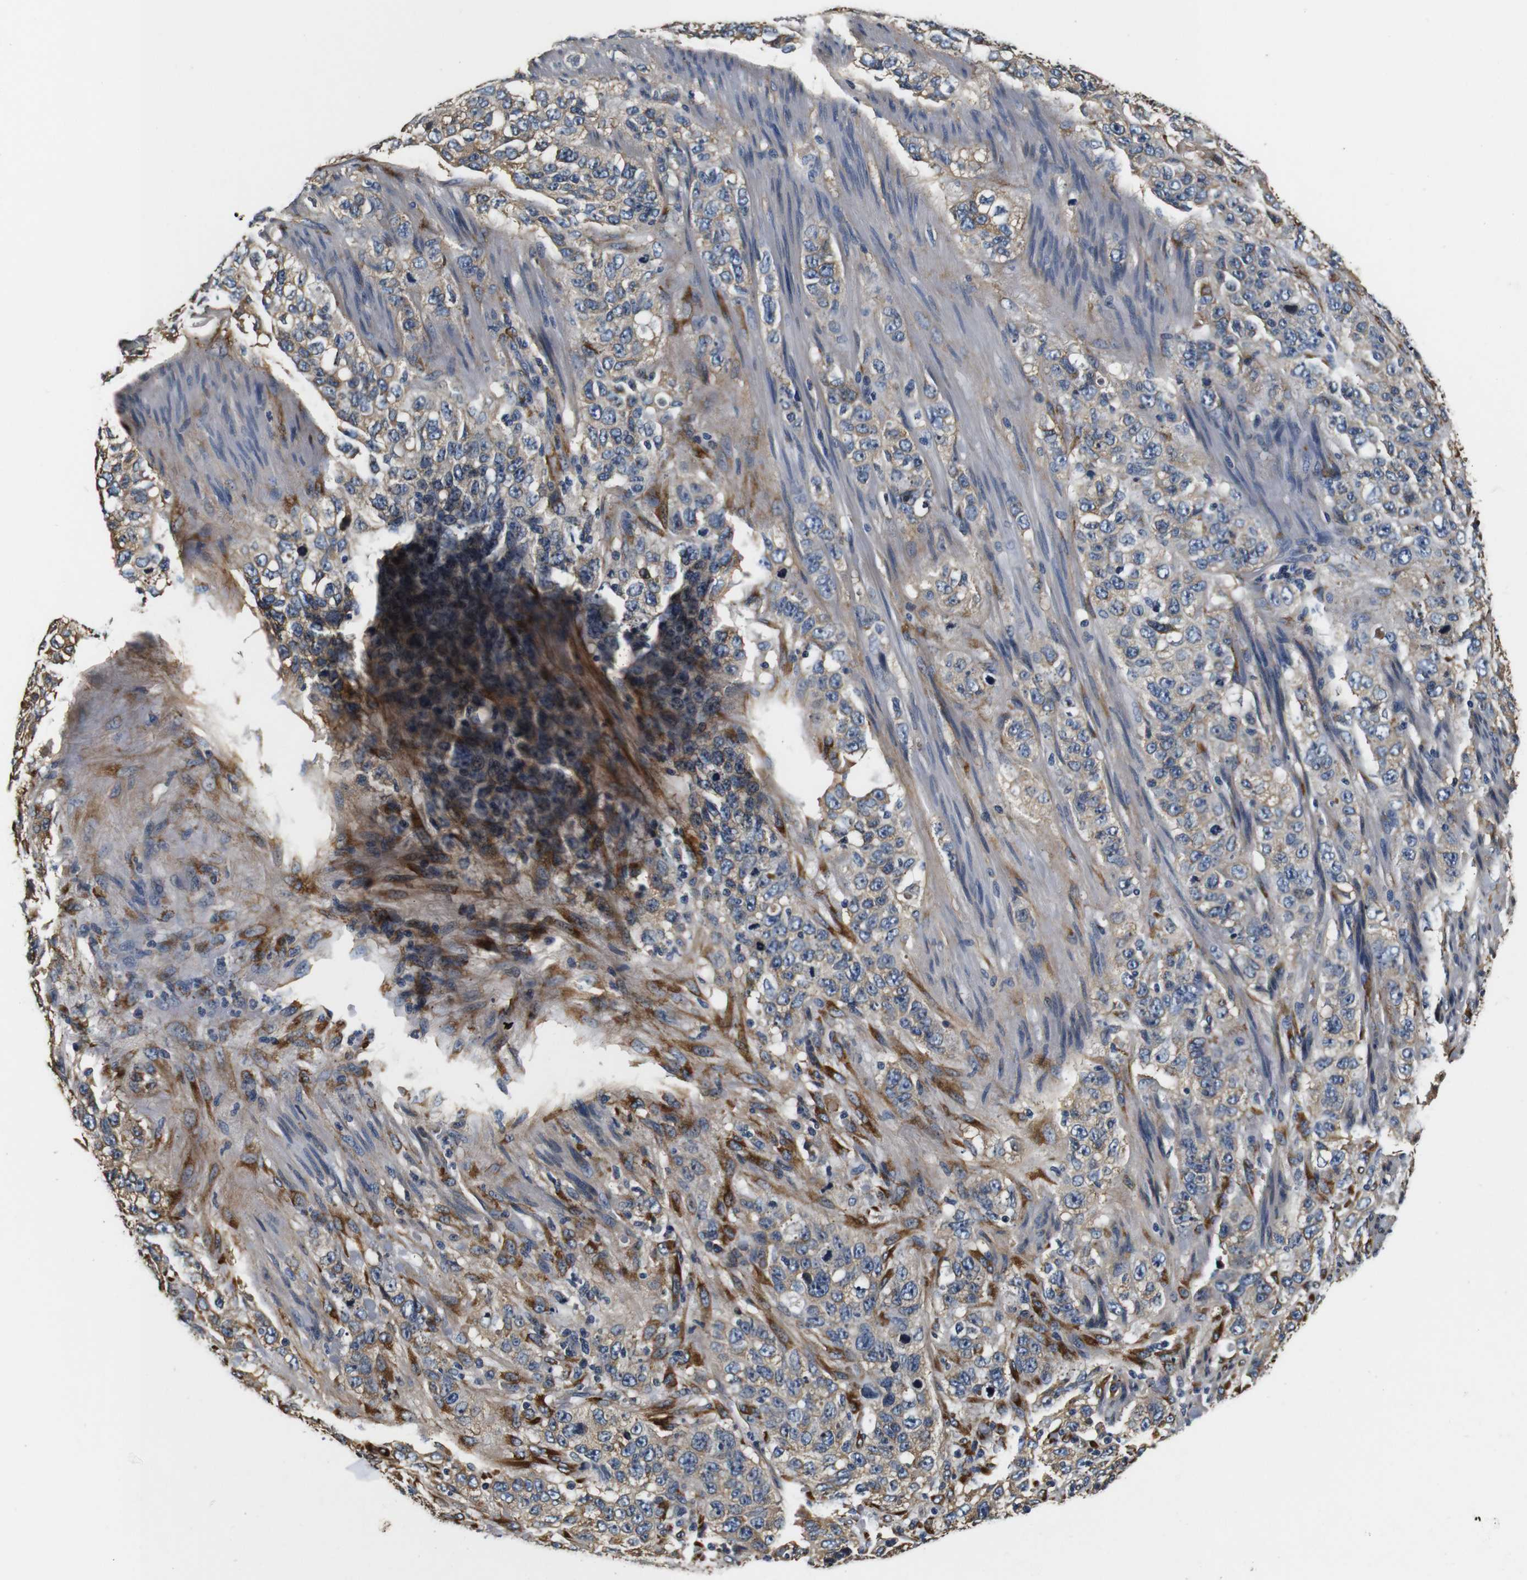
{"staining": {"intensity": "weak", "quantity": "<25%", "location": "cytoplasmic/membranous"}, "tissue": "stomach cancer", "cell_type": "Tumor cells", "image_type": "cancer", "snomed": [{"axis": "morphology", "description": "Adenocarcinoma, NOS"}, {"axis": "topography", "description": "Stomach"}], "caption": "Stomach cancer (adenocarcinoma) was stained to show a protein in brown. There is no significant positivity in tumor cells.", "gene": "COL1A1", "patient": {"sex": "male", "age": 48}}